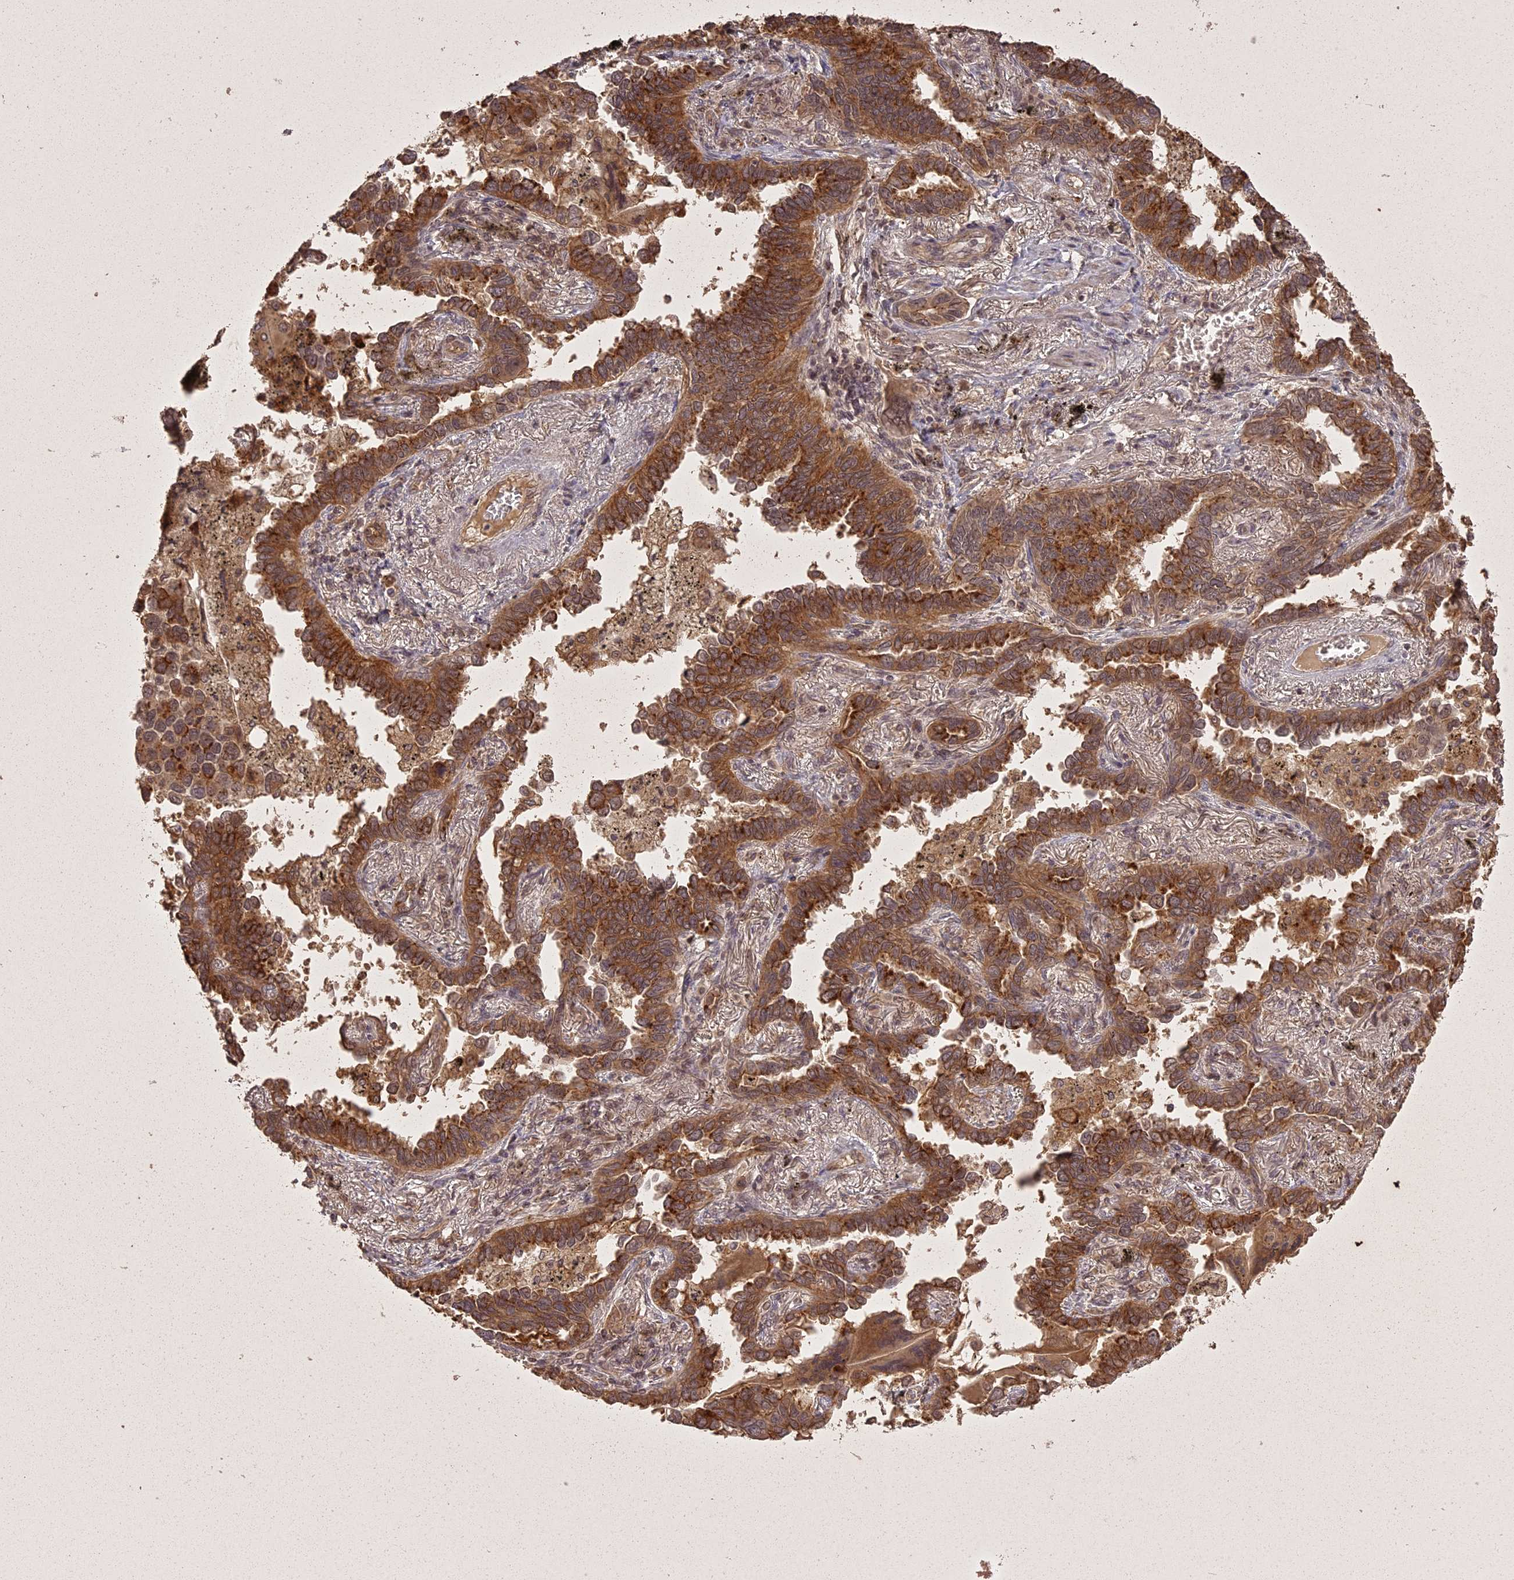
{"staining": {"intensity": "moderate", "quantity": ">75%", "location": "cytoplasmic/membranous"}, "tissue": "lung cancer", "cell_type": "Tumor cells", "image_type": "cancer", "snomed": [{"axis": "morphology", "description": "Adenocarcinoma, NOS"}, {"axis": "topography", "description": "Lung"}], "caption": "DAB immunohistochemical staining of human lung cancer (adenocarcinoma) demonstrates moderate cytoplasmic/membranous protein staining in about >75% of tumor cells.", "gene": "ING5", "patient": {"sex": "male", "age": 67}}